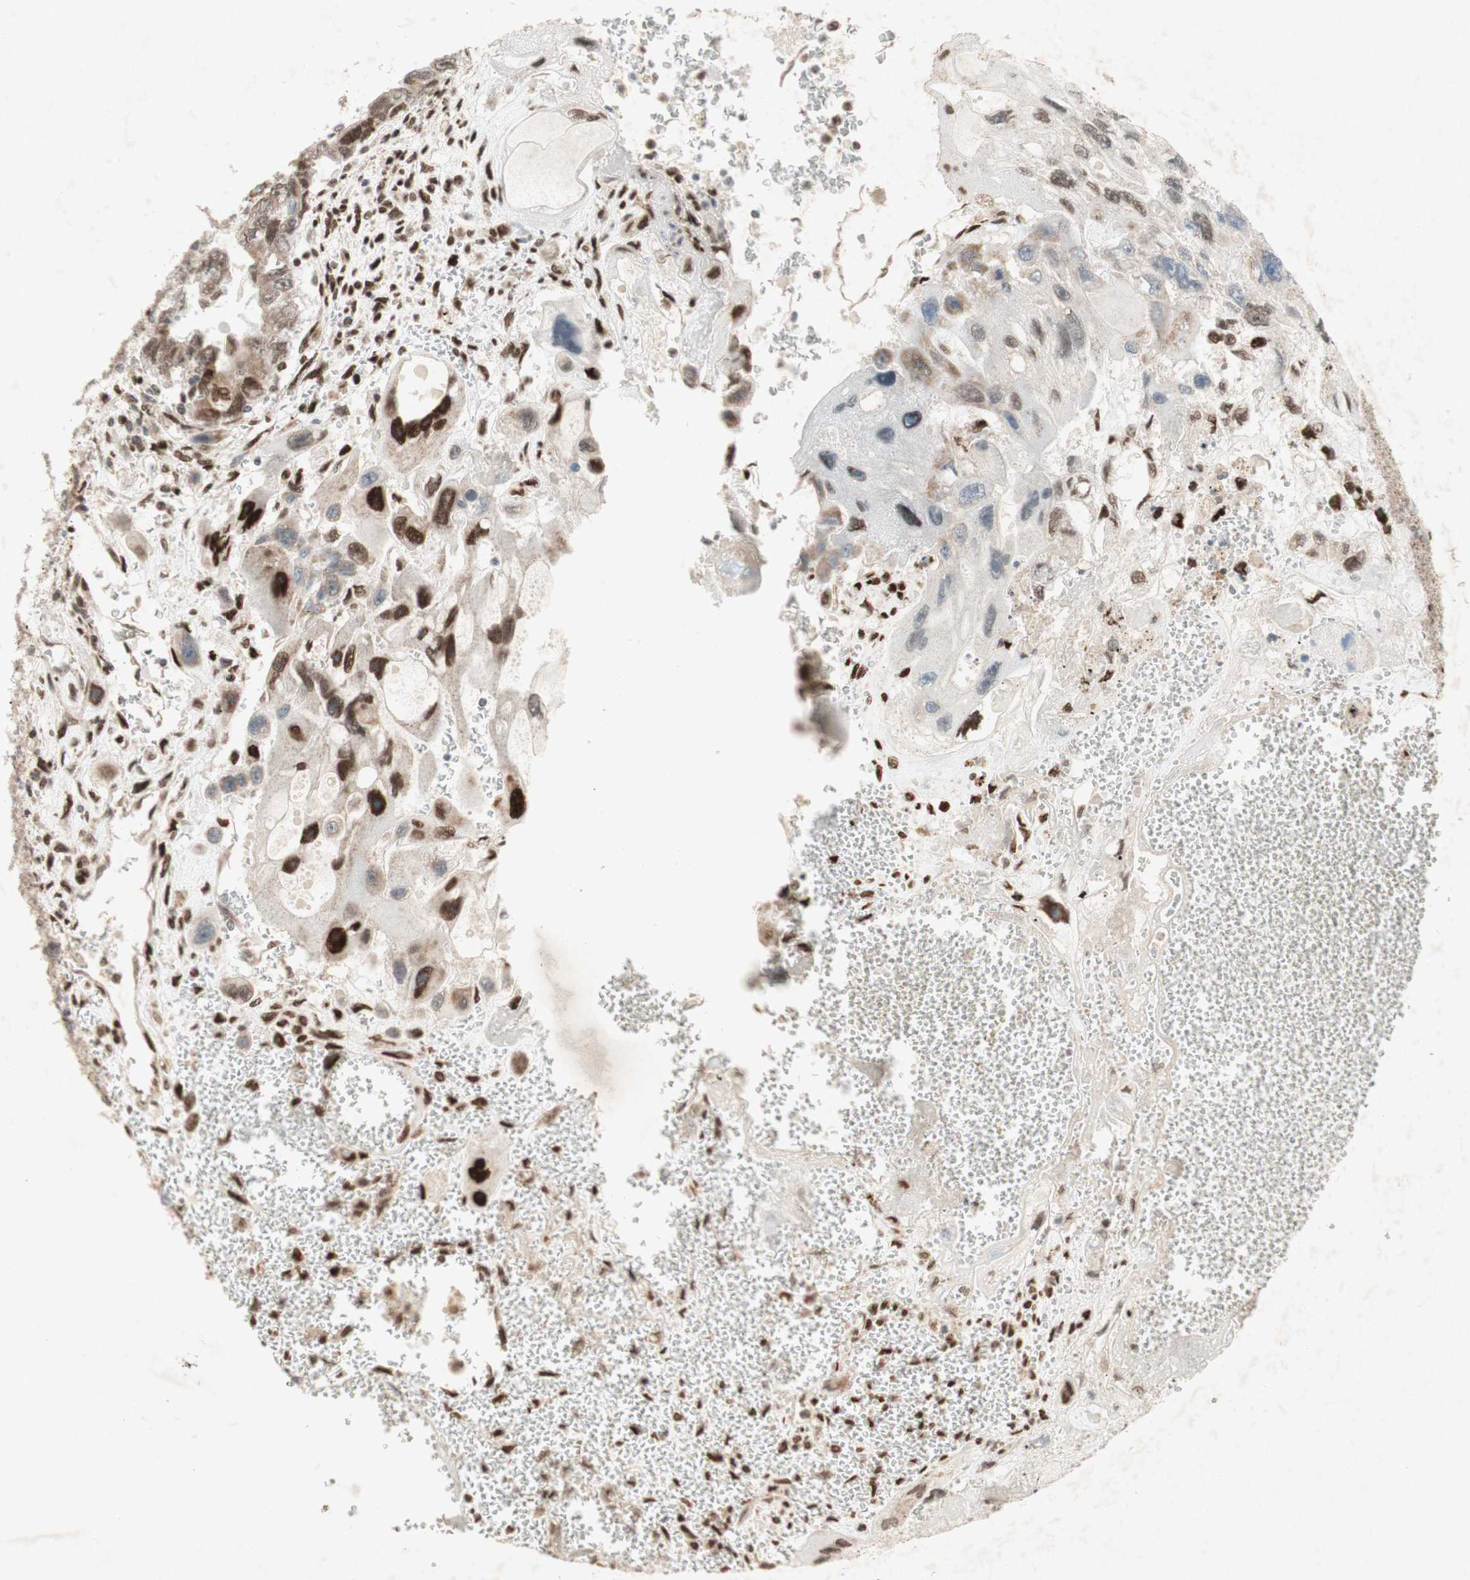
{"staining": {"intensity": "strong", "quantity": "25%-75%", "location": "cytoplasmic/membranous,nuclear"}, "tissue": "testis cancer", "cell_type": "Tumor cells", "image_type": "cancer", "snomed": [{"axis": "morphology", "description": "Carcinoma, Embryonal, NOS"}, {"axis": "topography", "description": "Testis"}], "caption": "Protein expression by immunohistochemistry demonstrates strong cytoplasmic/membranous and nuclear staining in approximately 25%-75% of tumor cells in testis embryonal carcinoma.", "gene": "DNMT3A", "patient": {"sex": "male", "age": 28}}